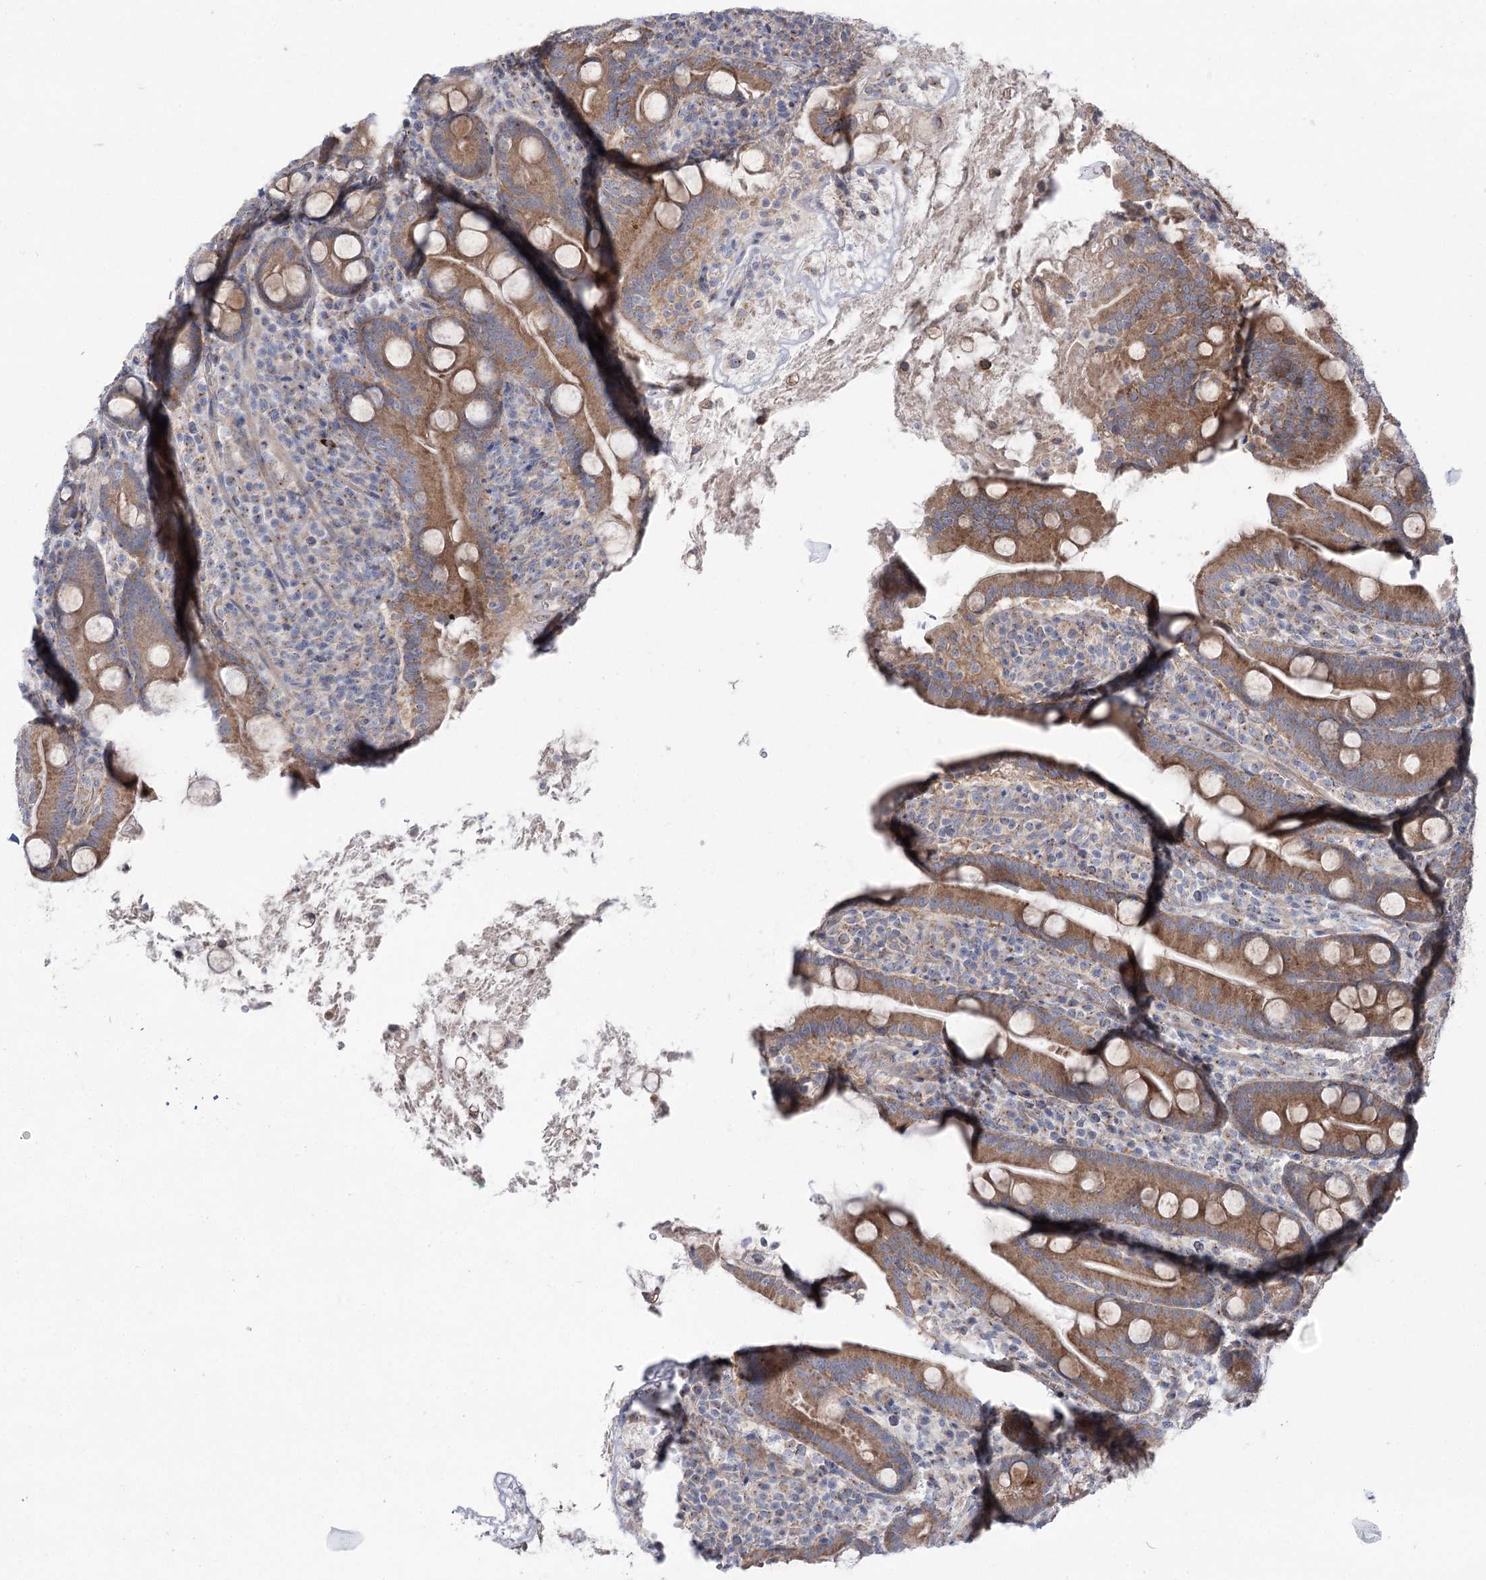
{"staining": {"intensity": "moderate", "quantity": ">75%", "location": "cytoplasmic/membranous"}, "tissue": "duodenum", "cell_type": "Glandular cells", "image_type": "normal", "snomed": [{"axis": "morphology", "description": "Normal tissue, NOS"}, {"axis": "topography", "description": "Duodenum"}], "caption": "IHC of unremarkable duodenum shows medium levels of moderate cytoplasmic/membranous staining in approximately >75% of glandular cells.", "gene": "SCN11A", "patient": {"sex": "male", "age": 35}}